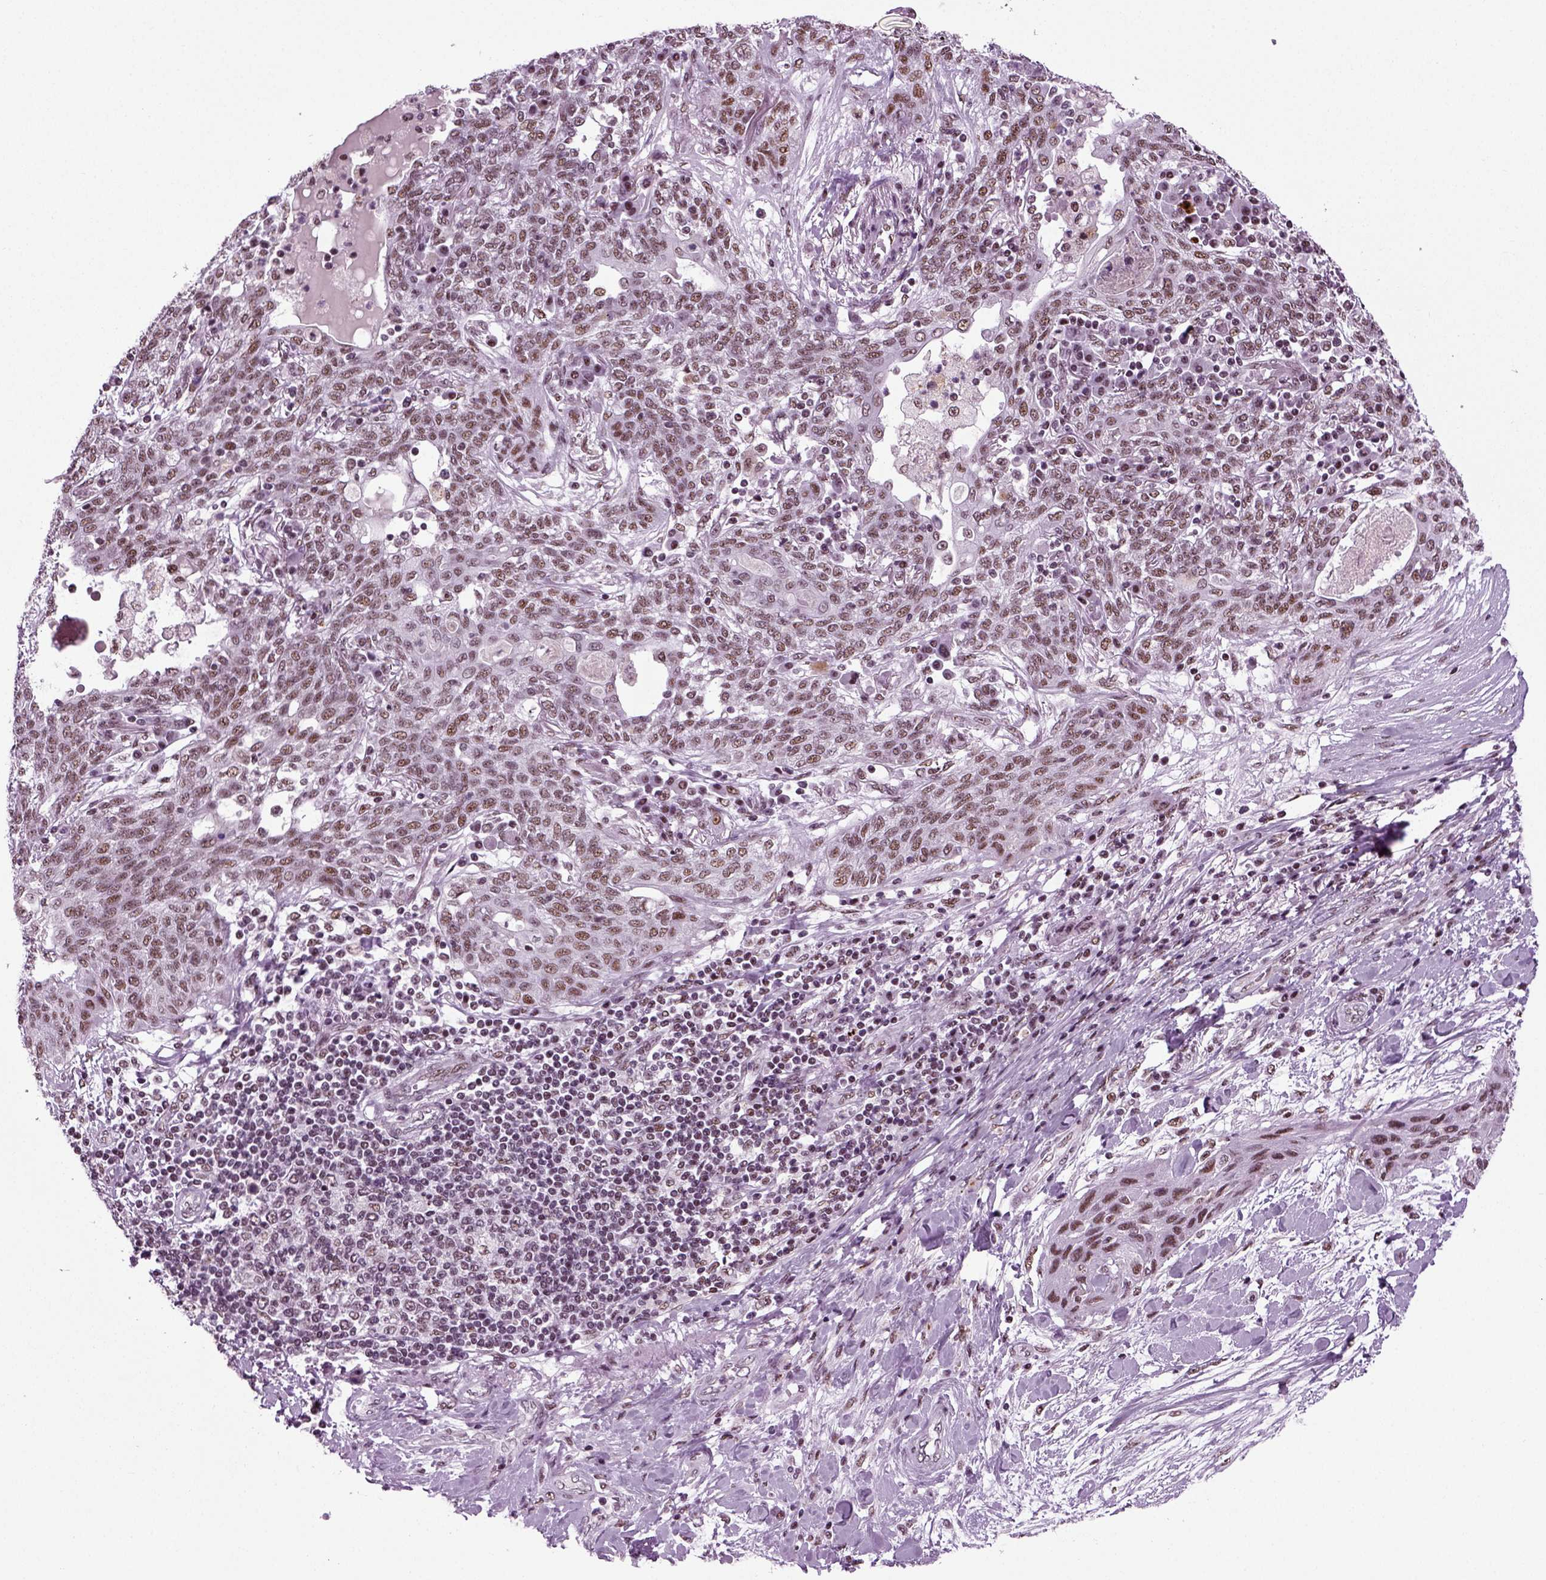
{"staining": {"intensity": "weak", "quantity": ">75%", "location": "nuclear"}, "tissue": "lung cancer", "cell_type": "Tumor cells", "image_type": "cancer", "snomed": [{"axis": "morphology", "description": "Squamous cell carcinoma, NOS"}, {"axis": "topography", "description": "Lung"}], "caption": "Immunohistochemistry of lung cancer reveals low levels of weak nuclear staining in about >75% of tumor cells.", "gene": "RCOR3", "patient": {"sex": "female", "age": 70}}